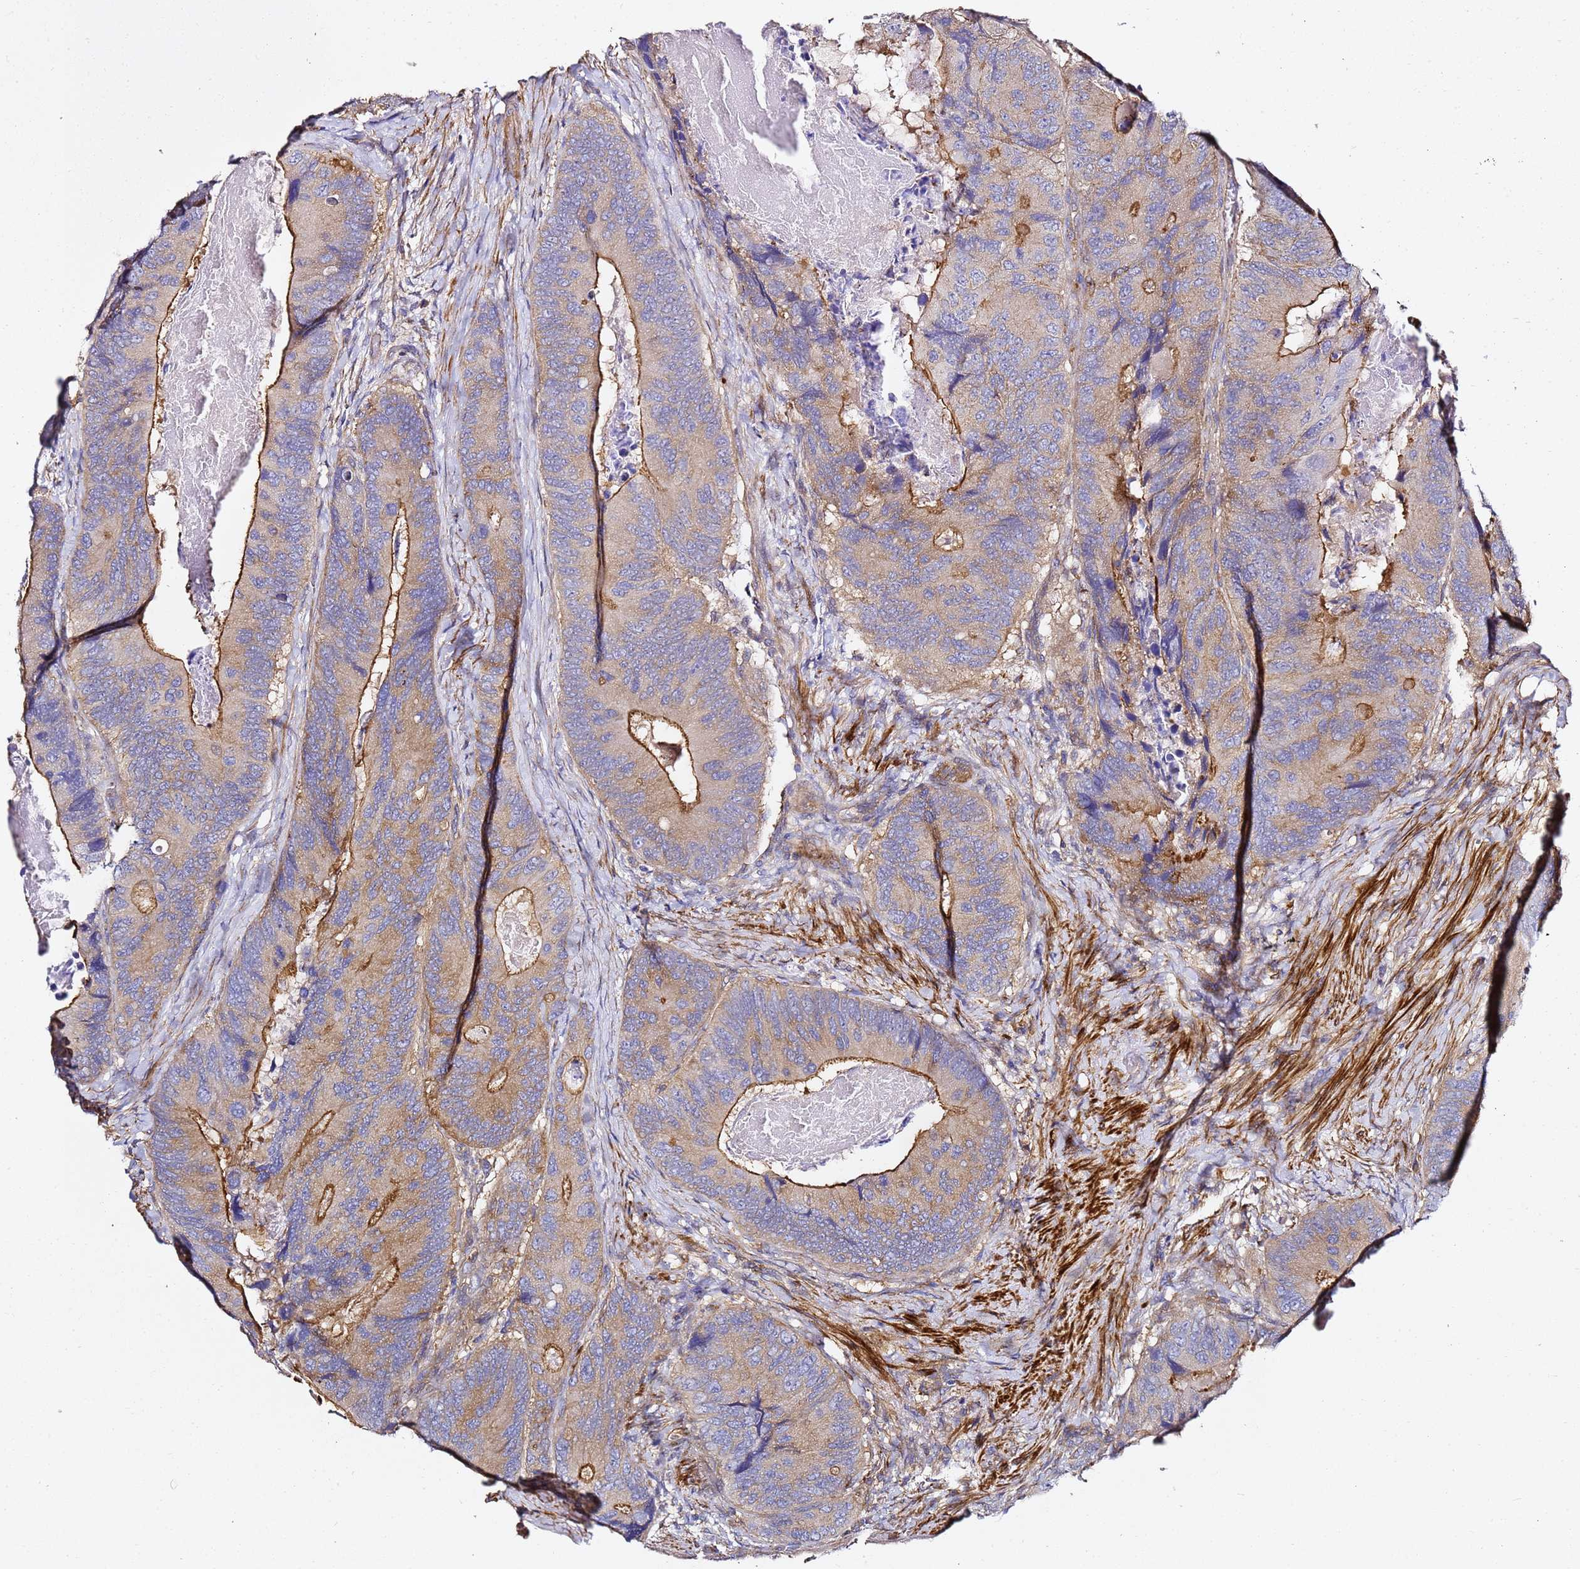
{"staining": {"intensity": "moderate", "quantity": ">75%", "location": "cytoplasmic/membranous"}, "tissue": "colorectal cancer", "cell_type": "Tumor cells", "image_type": "cancer", "snomed": [{"axis": "morphology", "description": "Adenocarcinoma, NOS"}, {"axis": "topography", "description": "Colon"}], "caption": "A medium amount of moderate cytoplasmic/membranous positivity is present in approximately >75% of tumor cells in colorectal cancer tissue. (DAB (3,3'-diaminobenzidine) = brown stain, brightfield microscopy at high magnification).", "gene": "ZFP36L2", "patient": {"sex": "male", "age": 84}}